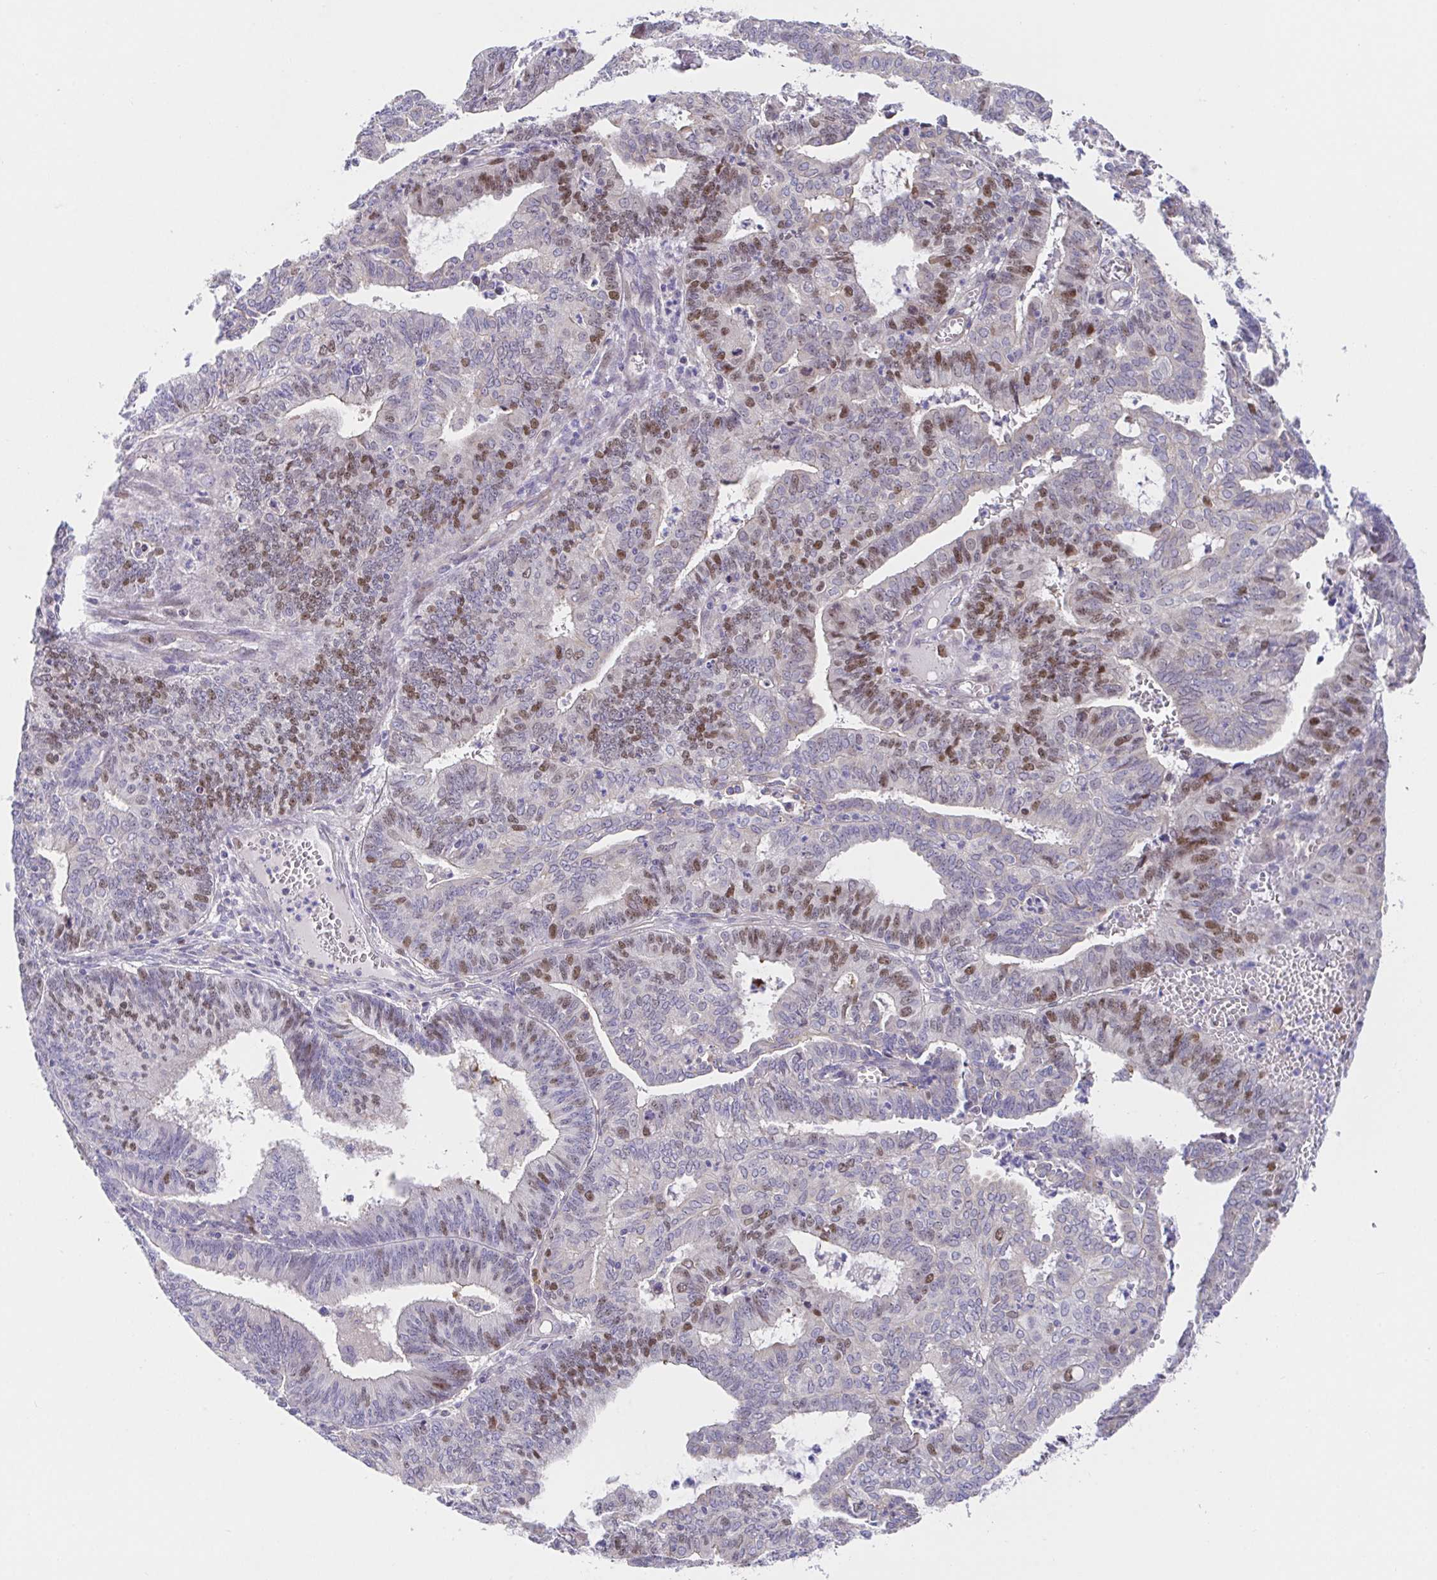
{"staining": {"intensity": "moderate", "quantity": "25%-75%", "location": "nuclear"}, "tissue": "endometrial cancer", "cell_type": "Tumor cells", "image_type": "cancer", "snomed": [{"axis": "morphology", "description": "Adenocarcinoma, NOS"}, {"axis": "topography", "description": "Endometrium"}], "caption": "This histopathology image demonstrates immunohistochemistry staining of human endometrial cancer, with medium moderate nuclear expression in approximately 25%-75% of tumor cells.", "gene": "TIMELESS", "patient": {"sex": "female", "age": 61}}